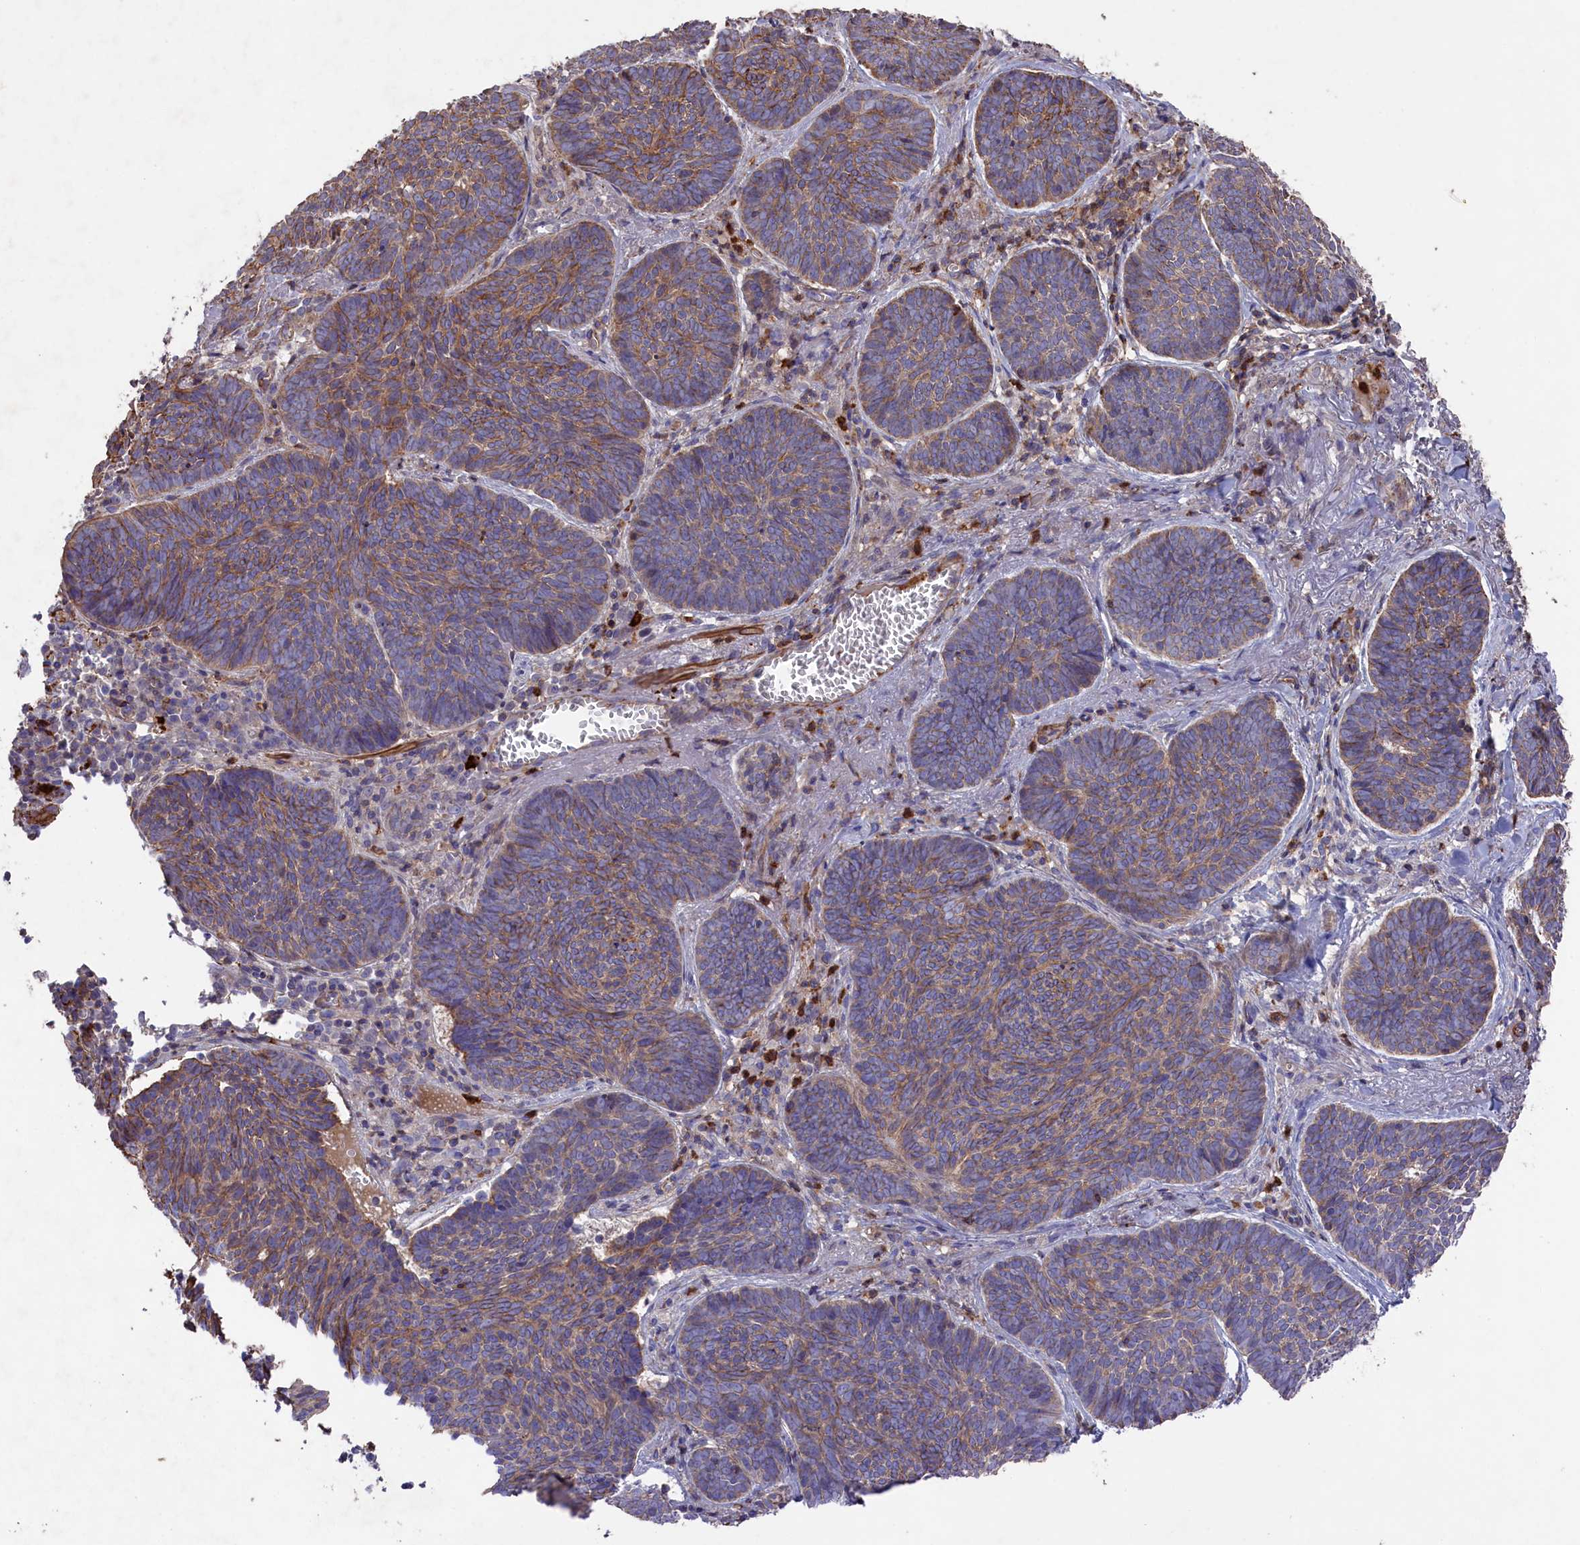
{"staining": {"intensity": "weak", "quantity": "25%-75%", "location": "cytoplasmic/membranous"}, "tissue": "skin cancer", "cell_type": "Tumor cells", "image_type": "cancer", "snomed": [{"axis": "morphology", "description": "Basal cell carcinoma"}, {"axis": "topography", "description": "Skin"}], "caption": "Human skin cancer (basal cell carcinoma) stained with a protein marker exhibits weak staining in tumor cells.", "gene": "RAPSN", "patient": {"sex": "female", "age": 74}}